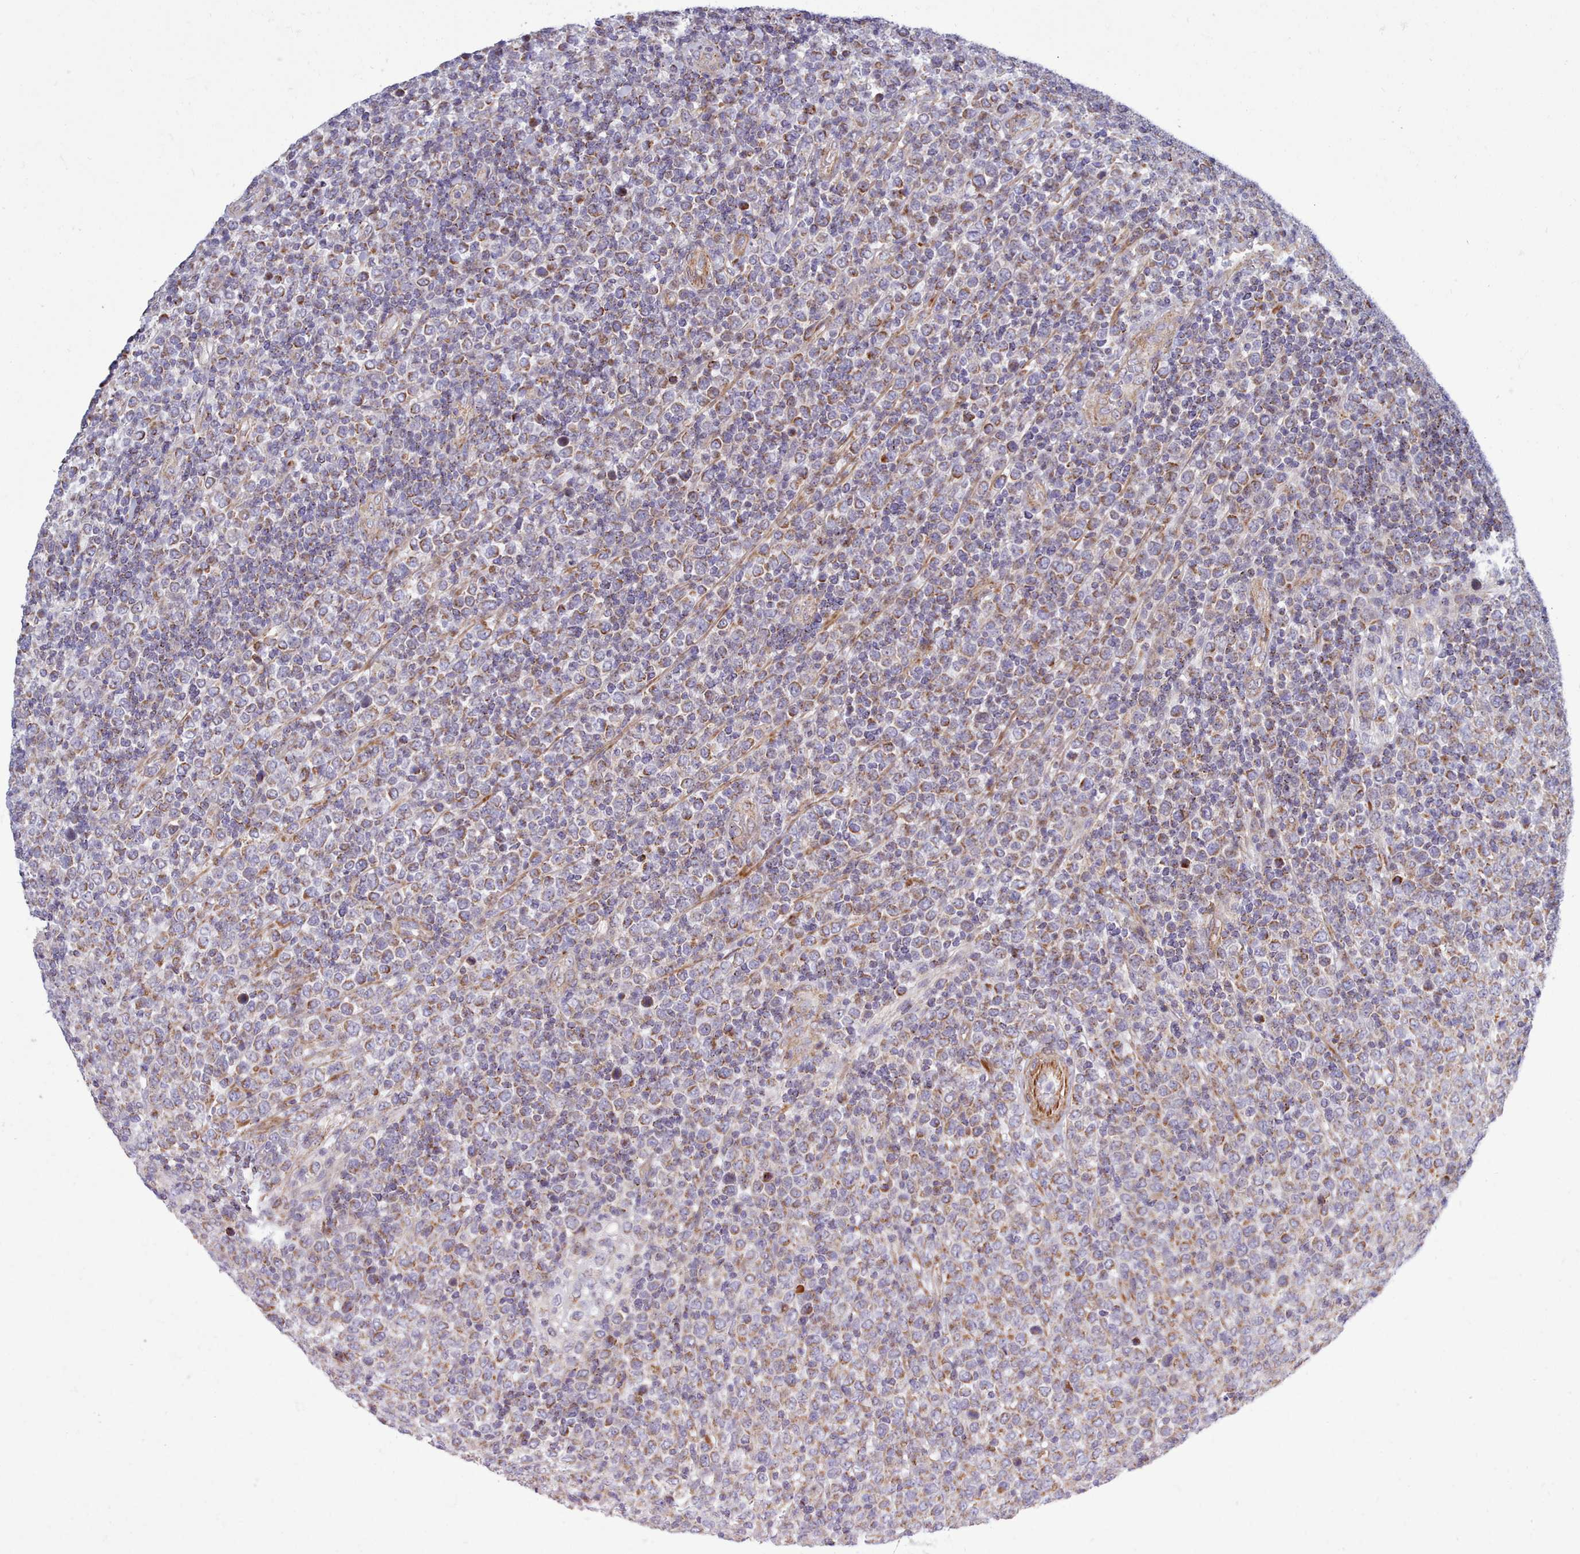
{"staining": {"intensity": "strong", "quantity": "25%-75%", "location": "cytoplasmic/membranous"}, "tissue": "lymphoma", "cell_type": "Tumor cells", "image_type": "cancer", "snomed": [{"axis": "morphology", "description": "Malignant lymphoma, non-Hodgkin's type, High grade"}, {"axis": "topography", "description": "Soft tissue"}], "caption": "IHC image of malignant lymphoma, non-Hodgkin's type (high-grade) stained for a protein (brown), which shows high levels of strong cytoplasmic/membranous expression in about 25%-75% of tumor cells.", "gene": "MRPL21", "patient": {"sex": "female", "age": 56}}